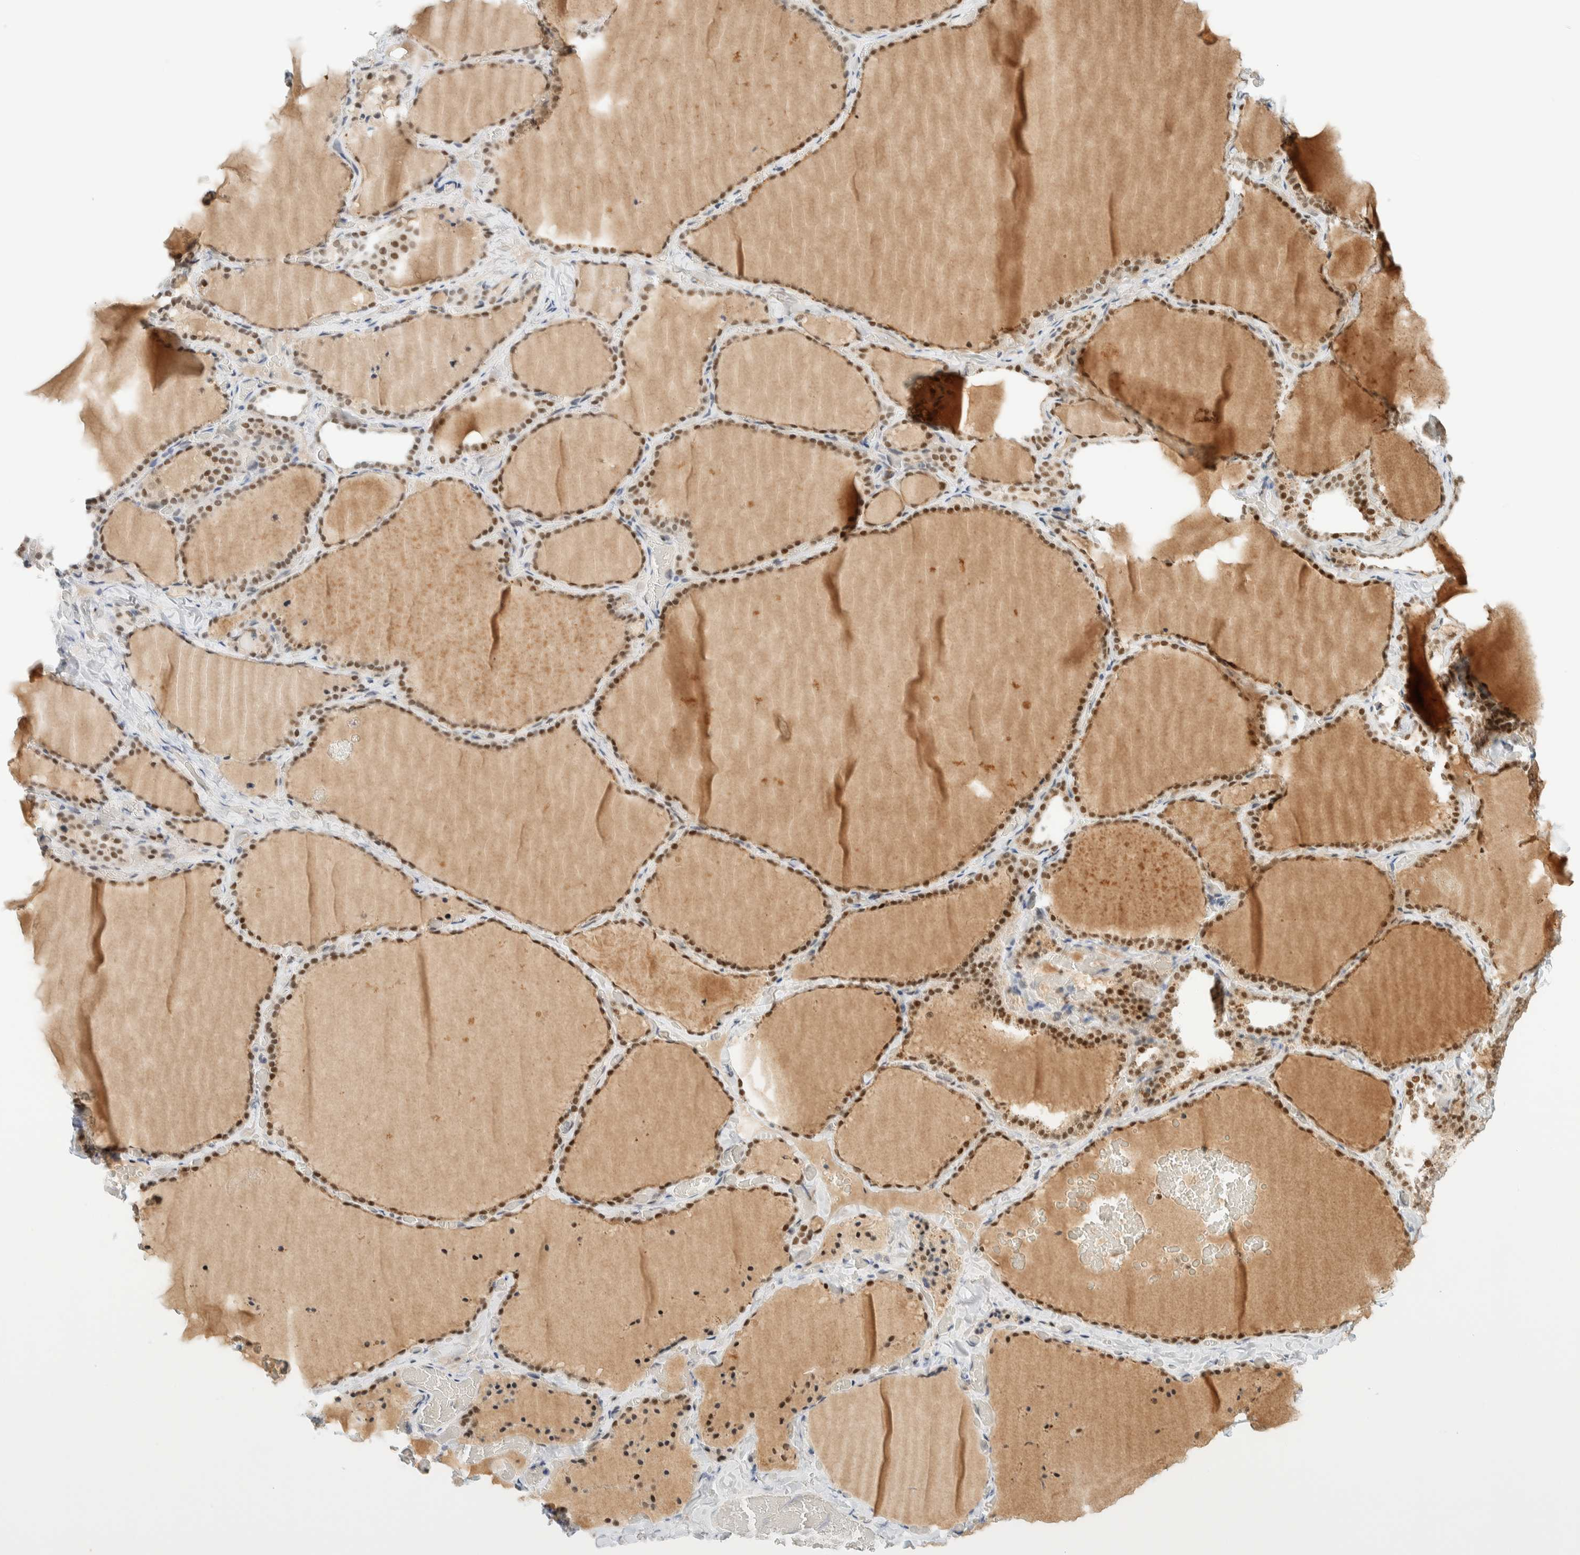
{"staining": {"intensity": "moderate", "quantity": ">75%", "location": "nuclear"}, "tissue": "thyroid gland", "cell_type": "Glandular cells", "image_type": "normal", "snomed": [{"axis": "morphology", "description": "Normal tissue, NOS"}, {"axis": "topography", "description": "Thyroid gland"}], "caption": "Protein staining displays moderate nuclear expression in about >75% of glandular cells in benign thyroid gland. The protein of interest is stained brown, and the nuclei are stained in blue (DAB IHC with brightfield microscopy, high magnification).", "gene": "ZNF683", "patient": {"sex": "female", "age": 22}}